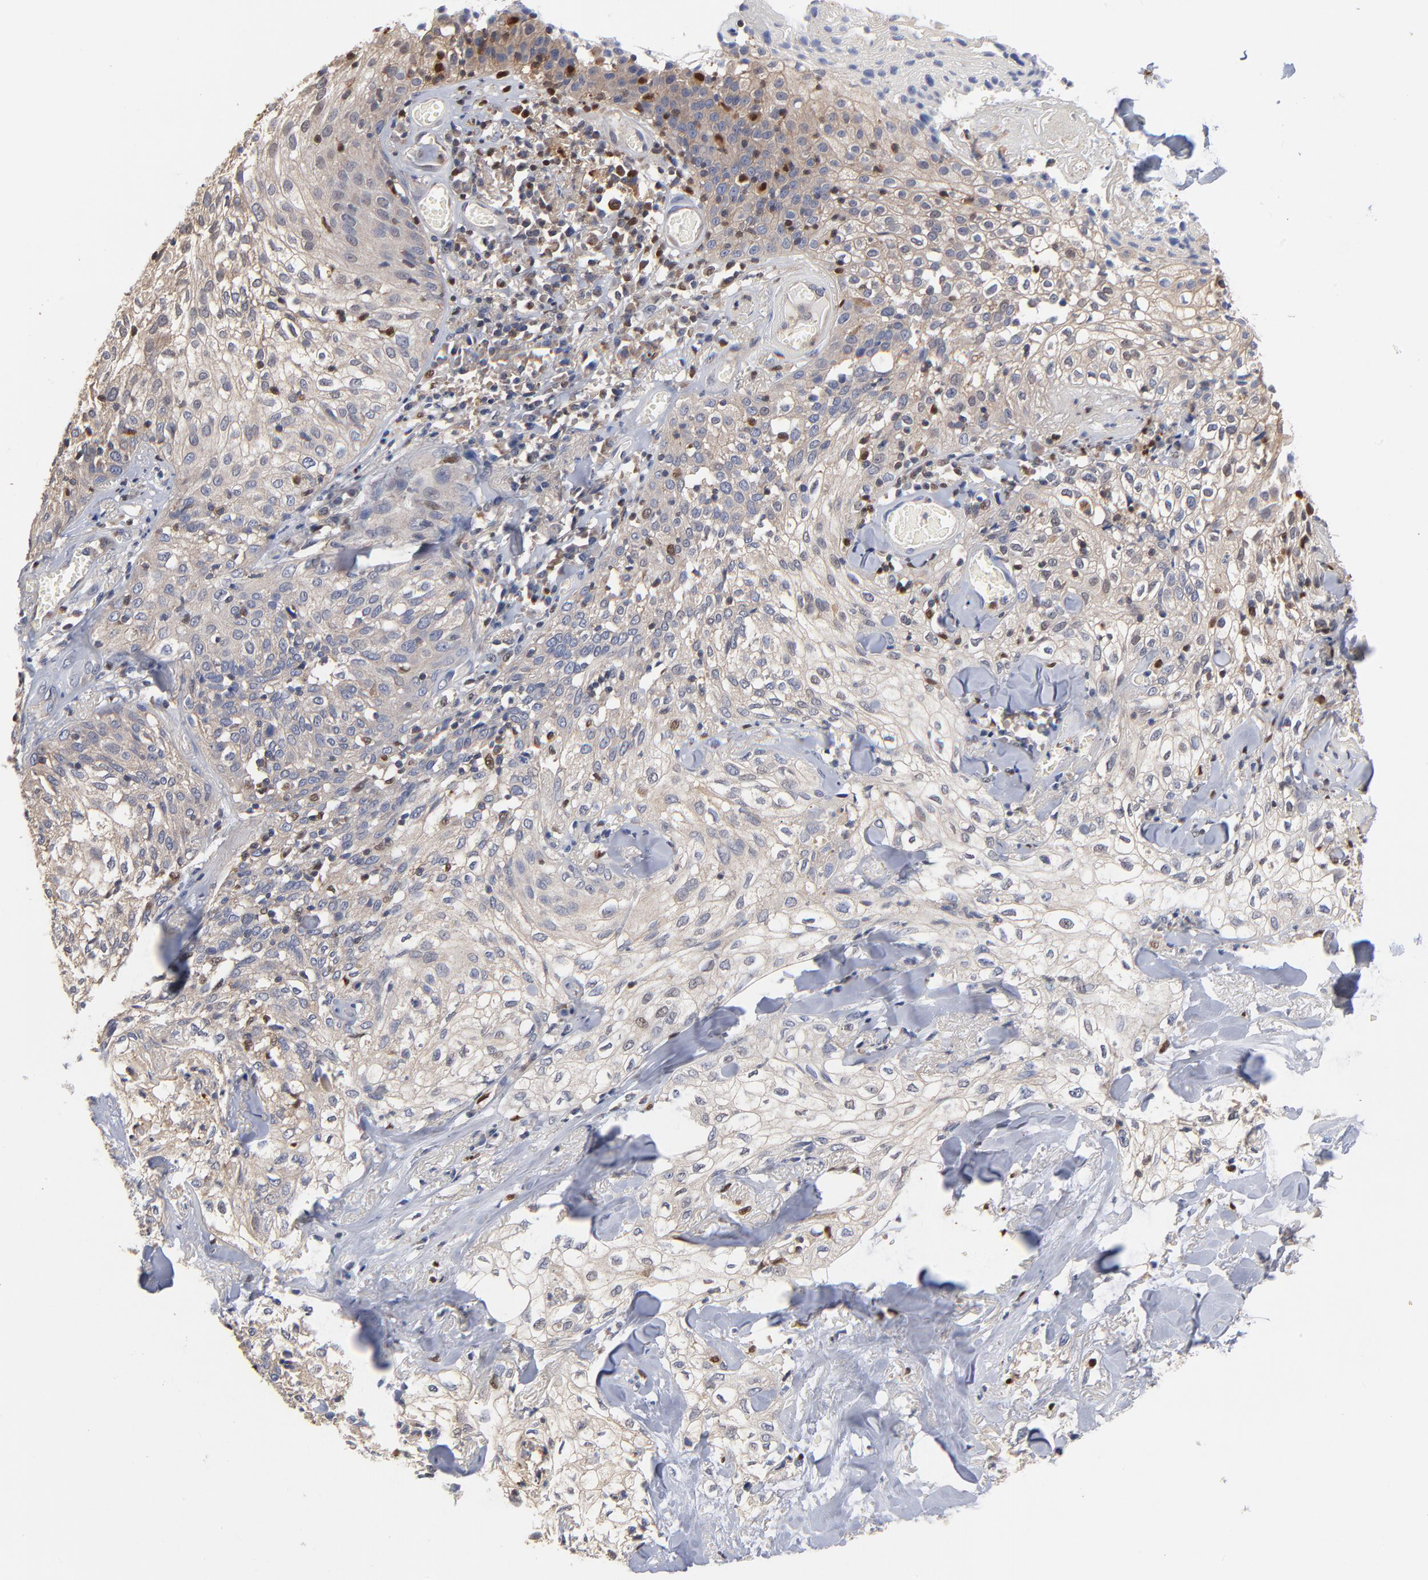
{"staining": {"intensity": "weak", "quantity": "<25%", "location": "nuclear"}, "tissue": "skin cancer", "cell_type": "Tumor cells", "image_type": "cancer", "snomed": [{"axis": "morphology", "description": "Squamous cell carcinoma, NOS"}, {"axis": "topography", "description": "Skin"}], "caption": "Image shows no protein staining in tumor cells of skin squamous cell carcinoma tissue.", "gene": "ARHGEF6", "patient": {"sex": "male", "age": 65}}